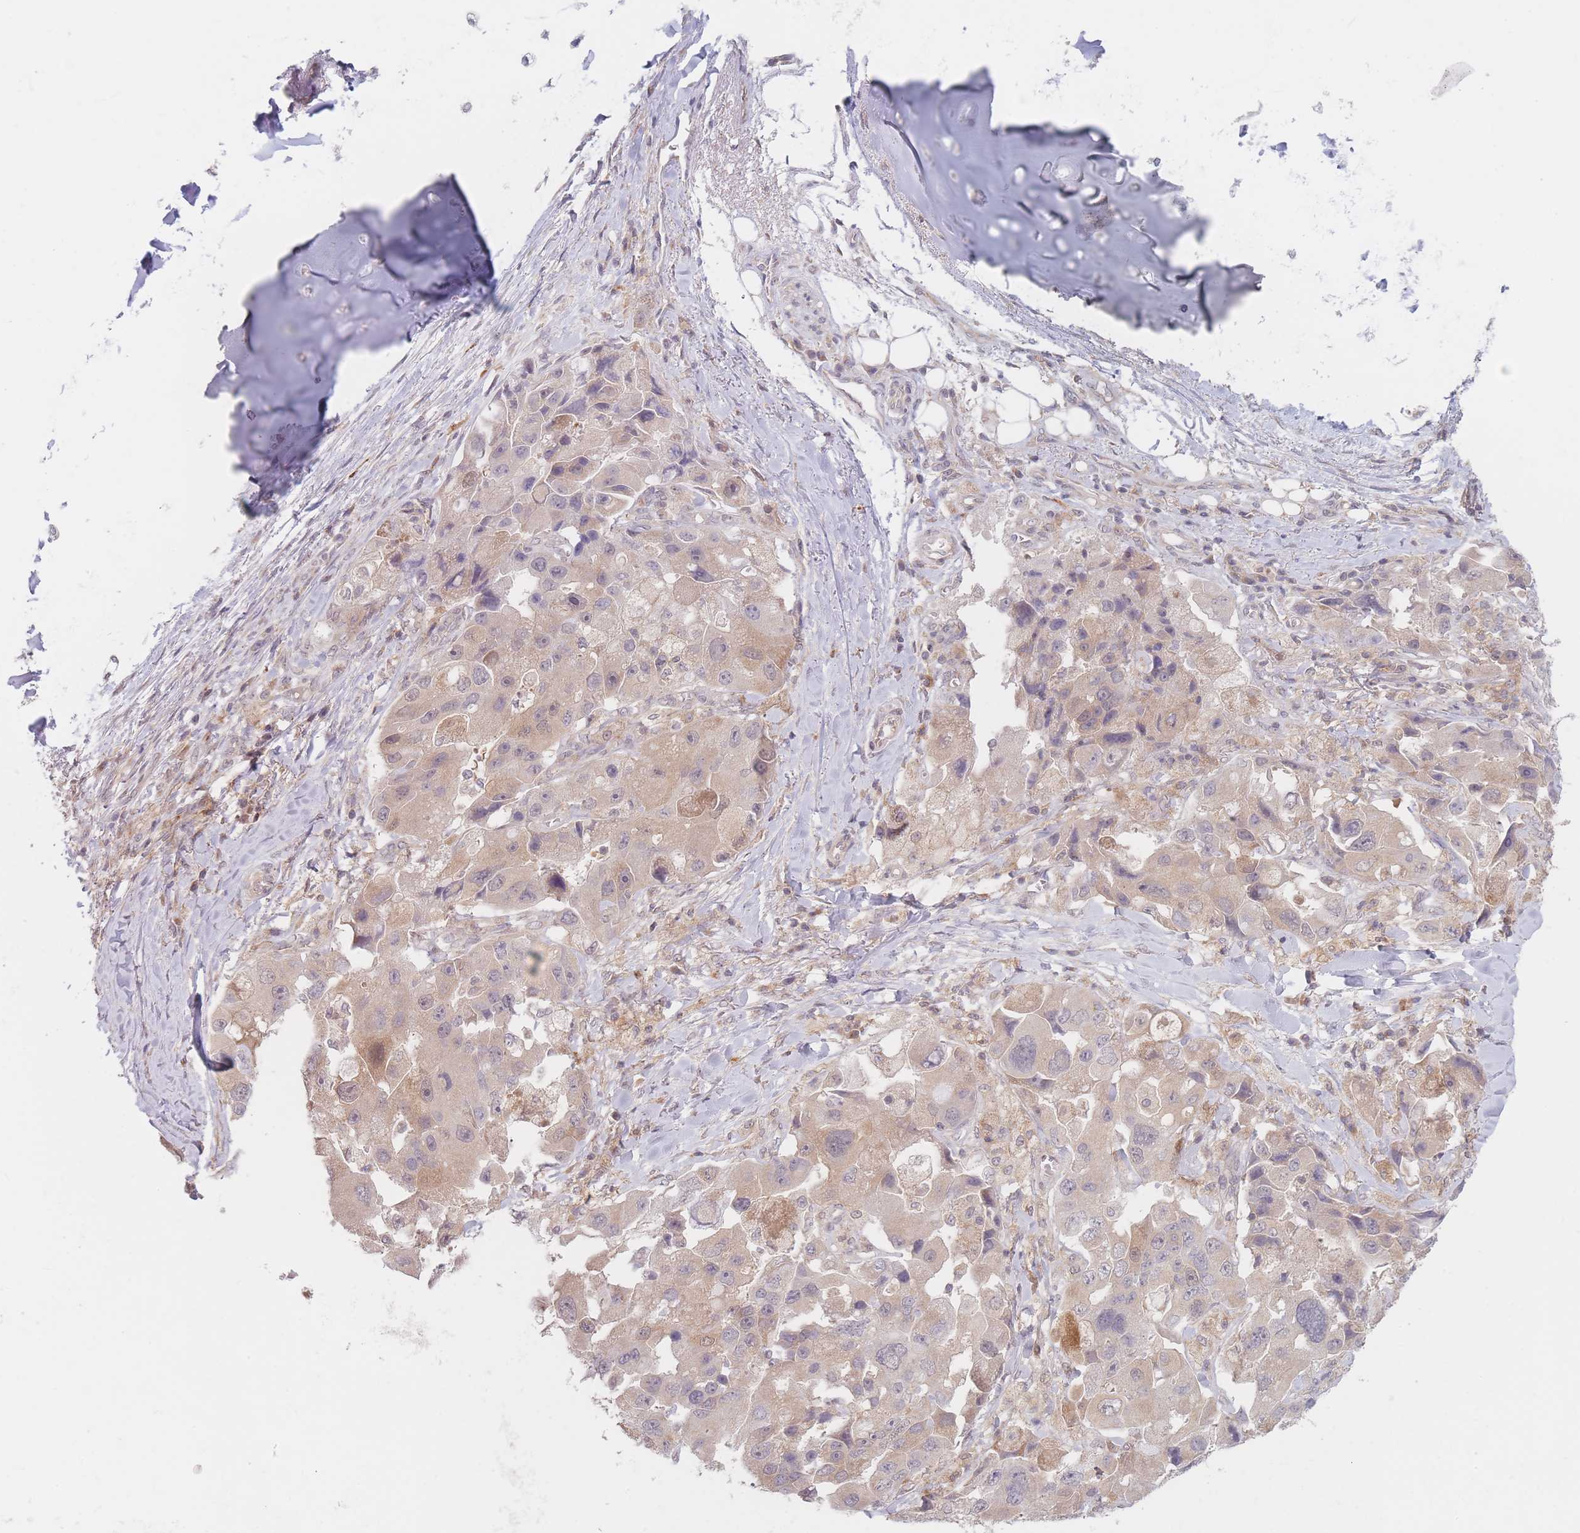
{"staining": {"intensity": "moderate", "quantity": "25%-75%", "location": "cytoplasmic/membranous,nuclear"}, "tissue": "lung cancer", "cell_type": "Tumor cells", "image_type": "cancer", "snomed": [{"axis": "morphology", "description": "Adenocarcinoma, NOS"}, {"axis": "topography", "description": "Lung"}], "caption": "Immunohistochemical staining of lung cancer exhibits medium levels of moderate cytoplasmic/membranous and nuclear staining in approximately 25%-75% of tumor cells. Immunohistochemistry (ihc) stains the protein in brown and the nuclei are stained blue.", "gene": "PPM1A", "patient": {"sex": "female", "age": 54}}